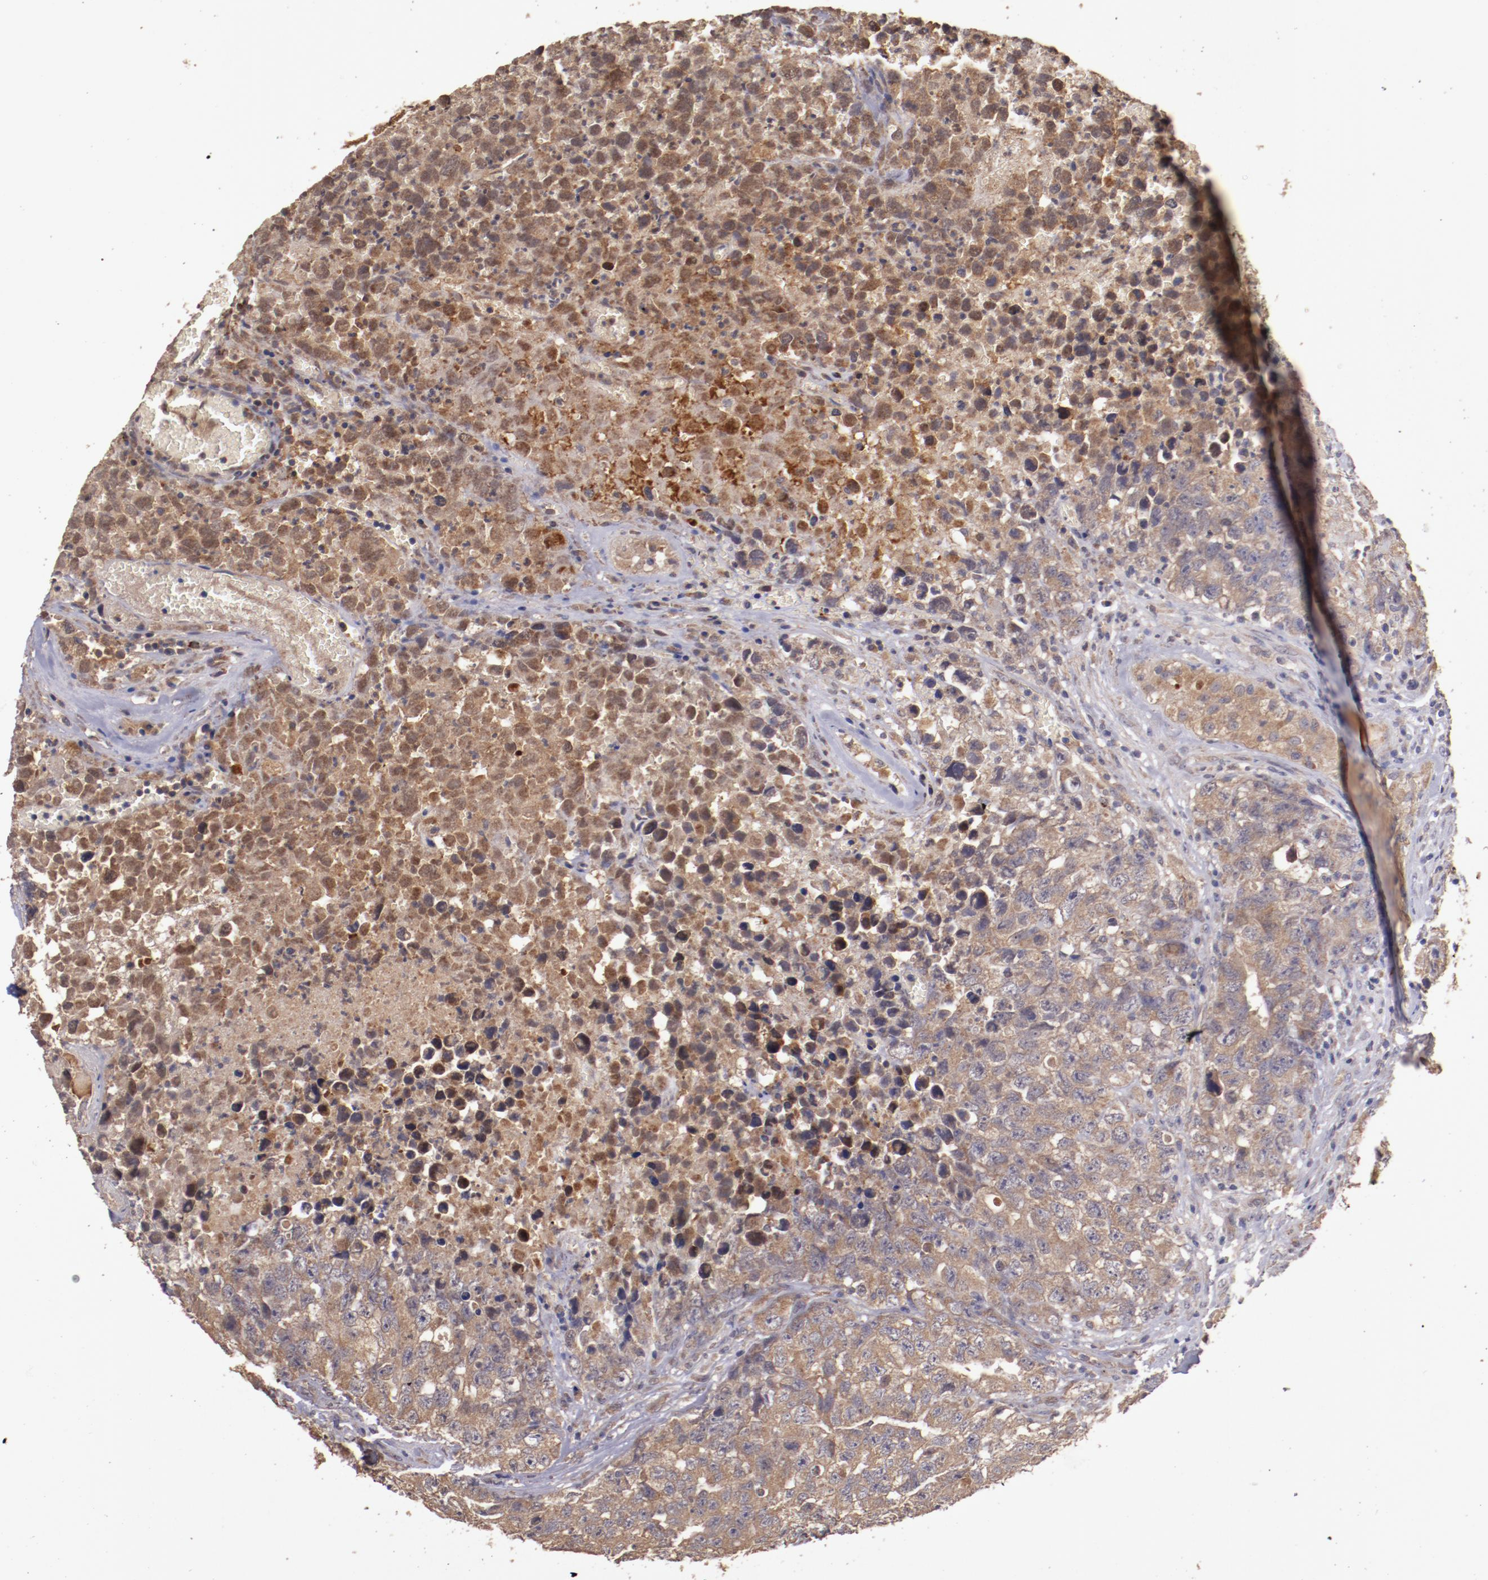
{"staining": {"intensity": "moderate", "quantity": ">75%", "location": "cytoplasmic/membranous"}, "tissue": "testis cancer", "cell_type": "Tumor cells", "image_type": "cancer", "snomed": [{"axis": "morphology", "description": "Carcinoma, Embryonal, NOS"}, {"axis": "topography", "description": "Testis"}], "caption": "Immunohistochemical staining of human testis cancer (embryonal carcinoma) displays moderate cytoplasmic/membranous protein staining in approximately >75% of tumor cells.", "gene": "SRRD", "patient": {"sex": "male", "age": 31}}